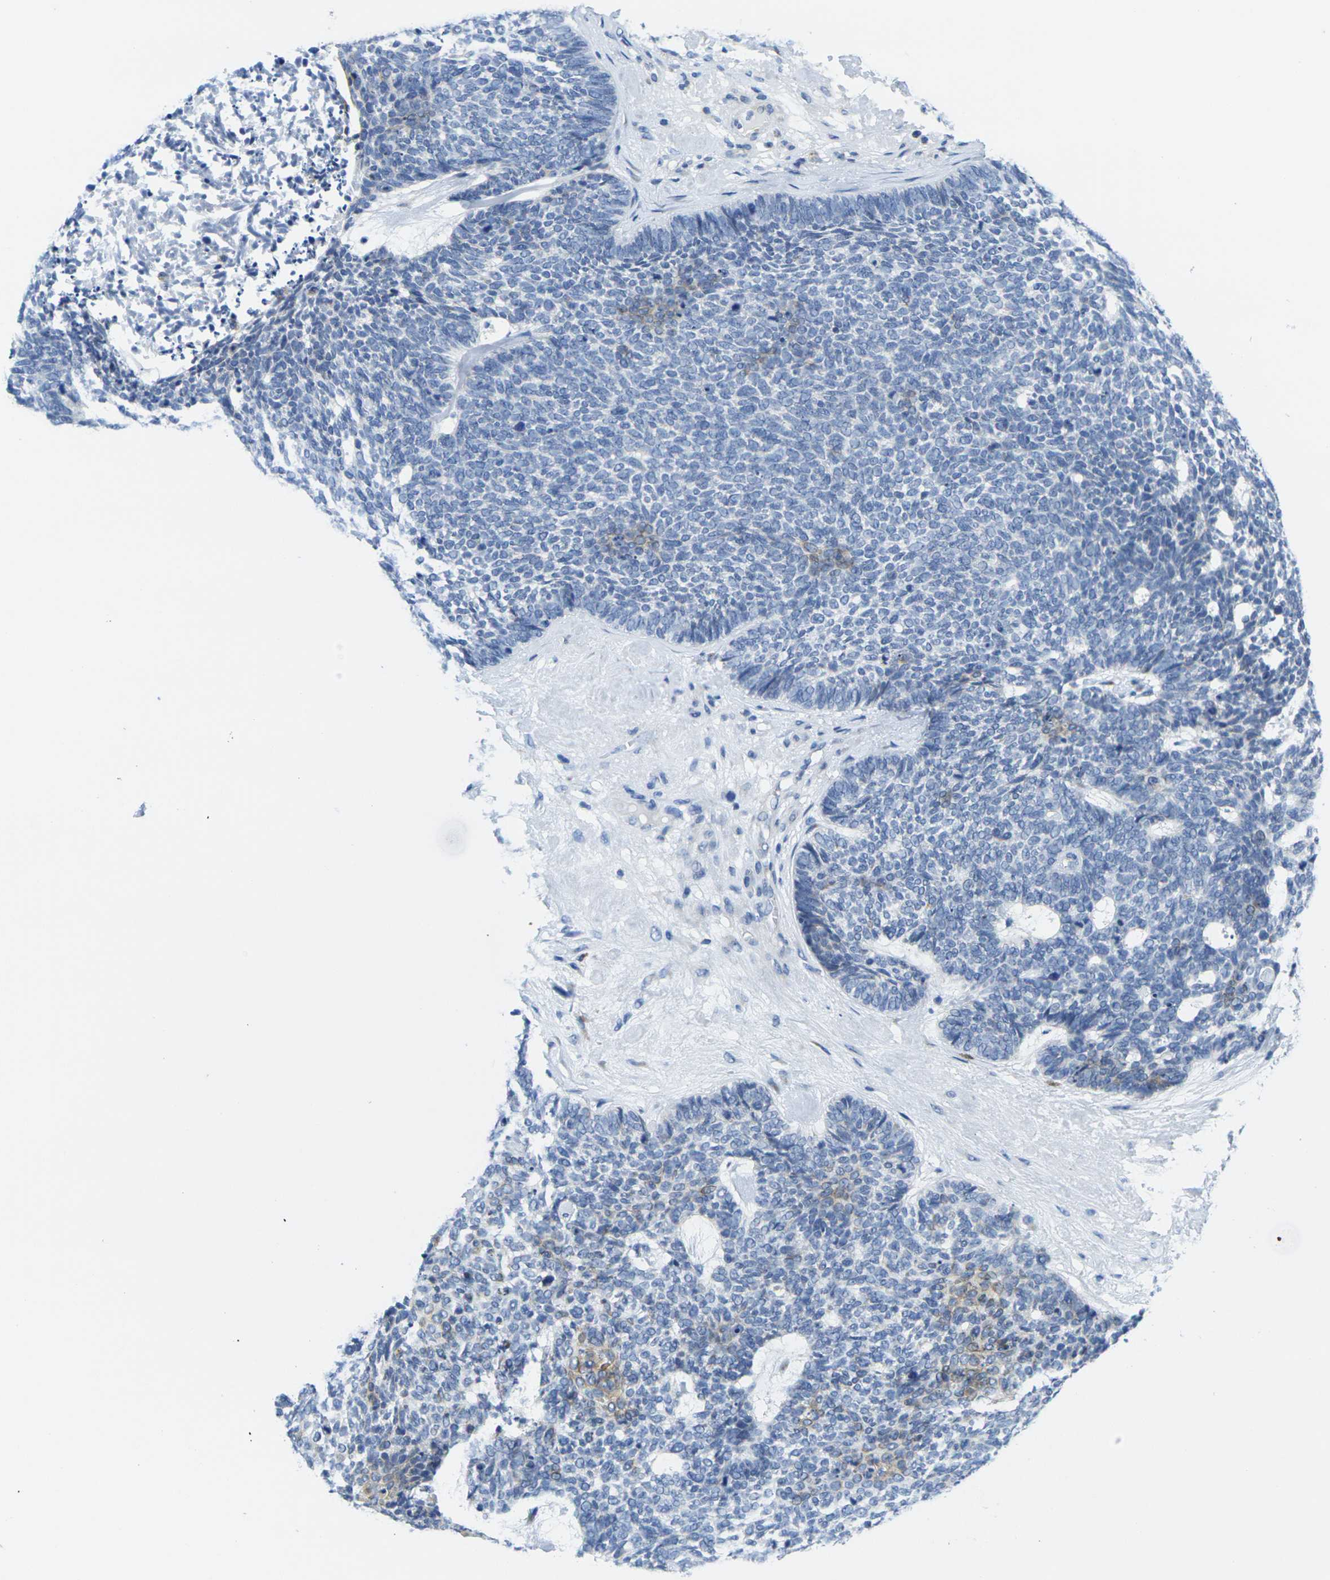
{"staining": {"intensity": "moderate", "quantity": "<25%", "location": "cytoplasmic/membranous"}, "tissue": "skin cancer", "cell_type": "Tumor cells", "image_type": "cancer", "snomed": [{"axis": "morphology", "description": "Basal cell carcinoma"}, {"axis": "topography", "description": "Skin"}], "caption": "This is a micrograph of IHC staining of skin cancer, which shows moderate expression in the cytoplasmic/membranous of tumor cells.", "gene": "CRK", "patient": {"sex": "female", "age": 84}}